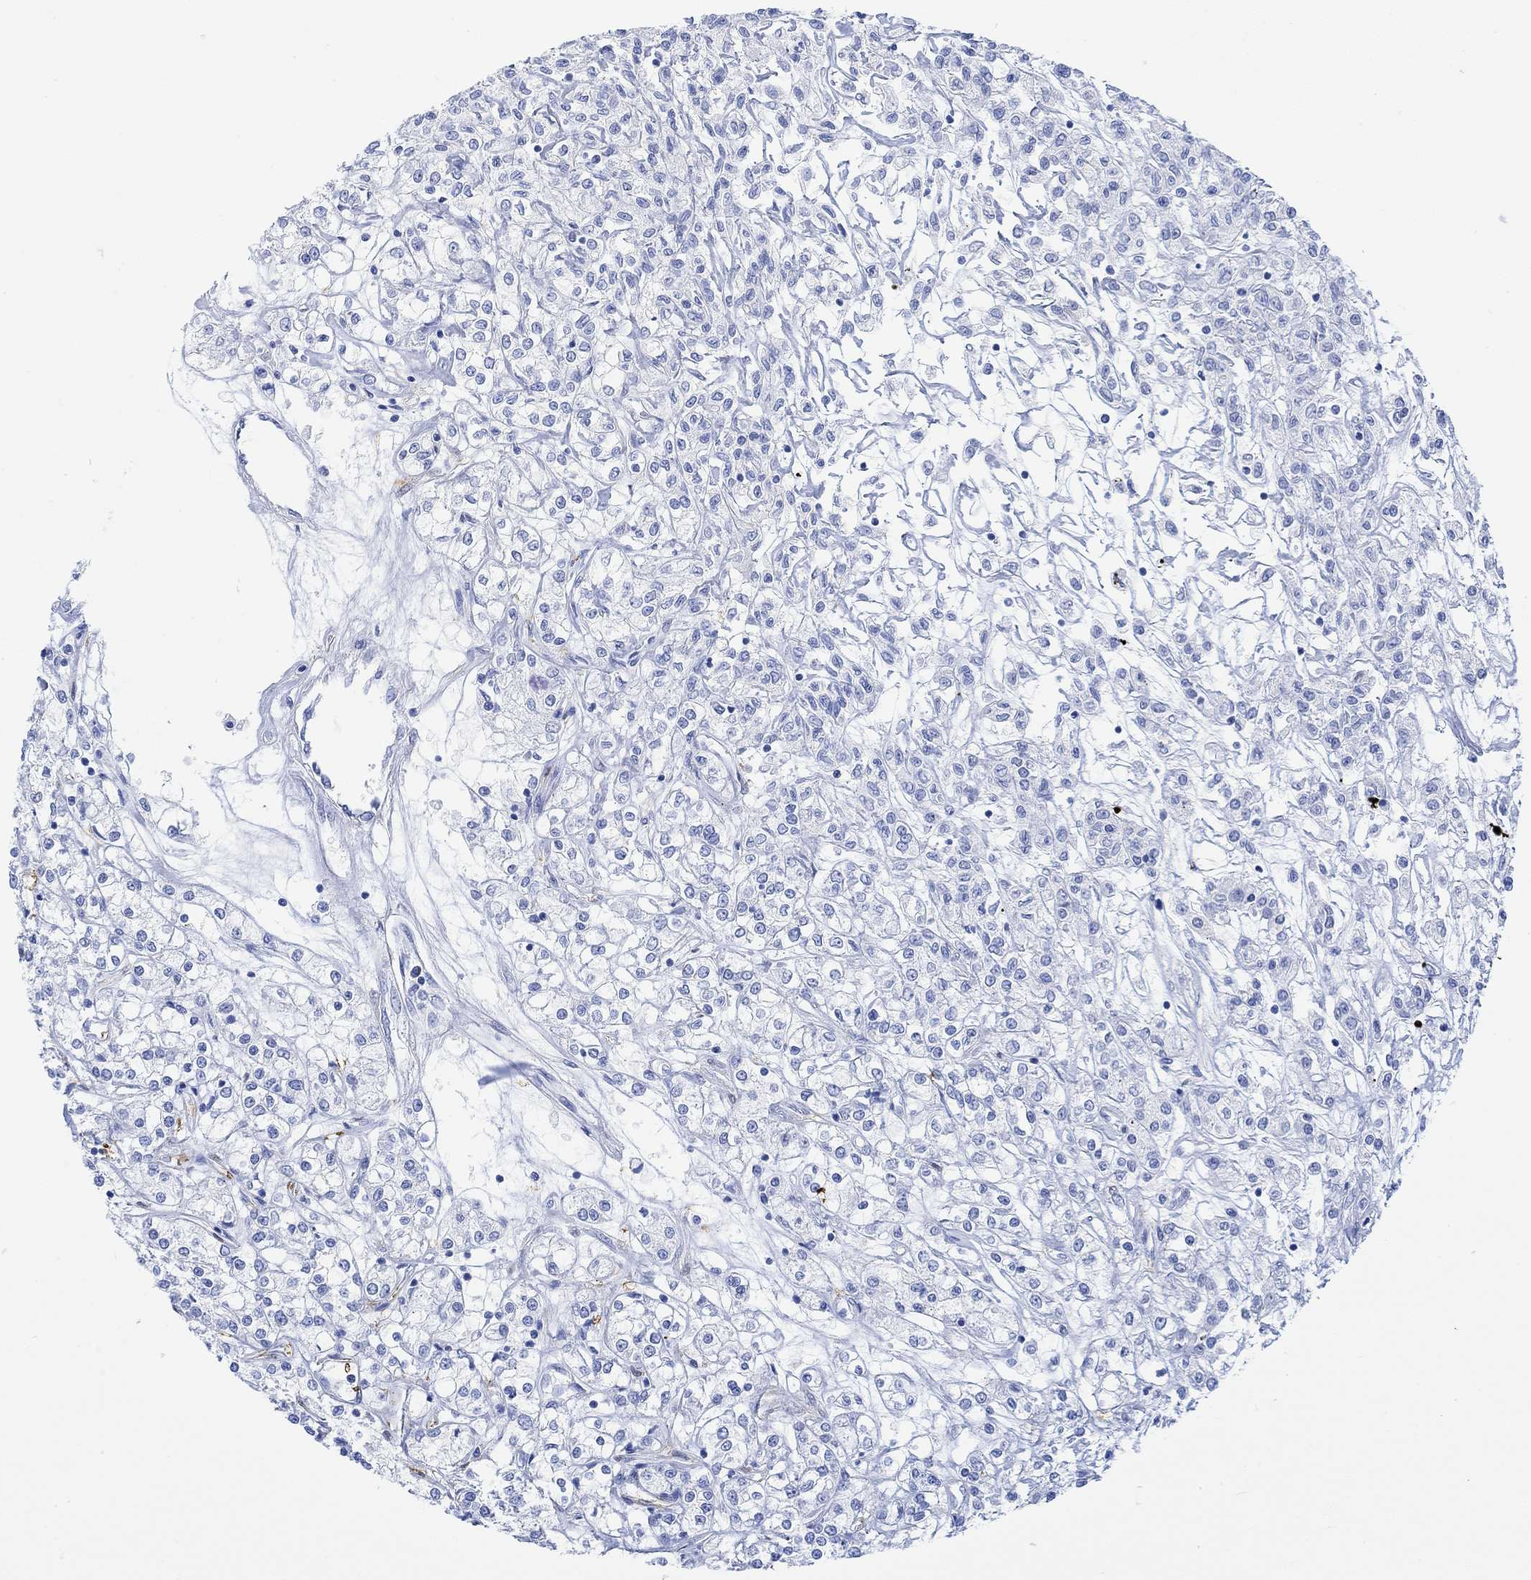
{"staining": {"intensity": "negative", "quantity": "none", "location": "none"}, "tissue": "renal cancer", "cell_type": "Tumor cells", "image_type": "cancer", "snomed": [{"axis": "morphology", "description": "Adenocarcinoma, NOS"}, {"axis": "topography", "description": "Kidney"}], "caption": "A high-resolution image shows IHC staining of renal adenocarcinoma, which displays no significant staining in tumor cells.", "gene": "TPPP3", "patient": {"sex": "female", "age": 59}}